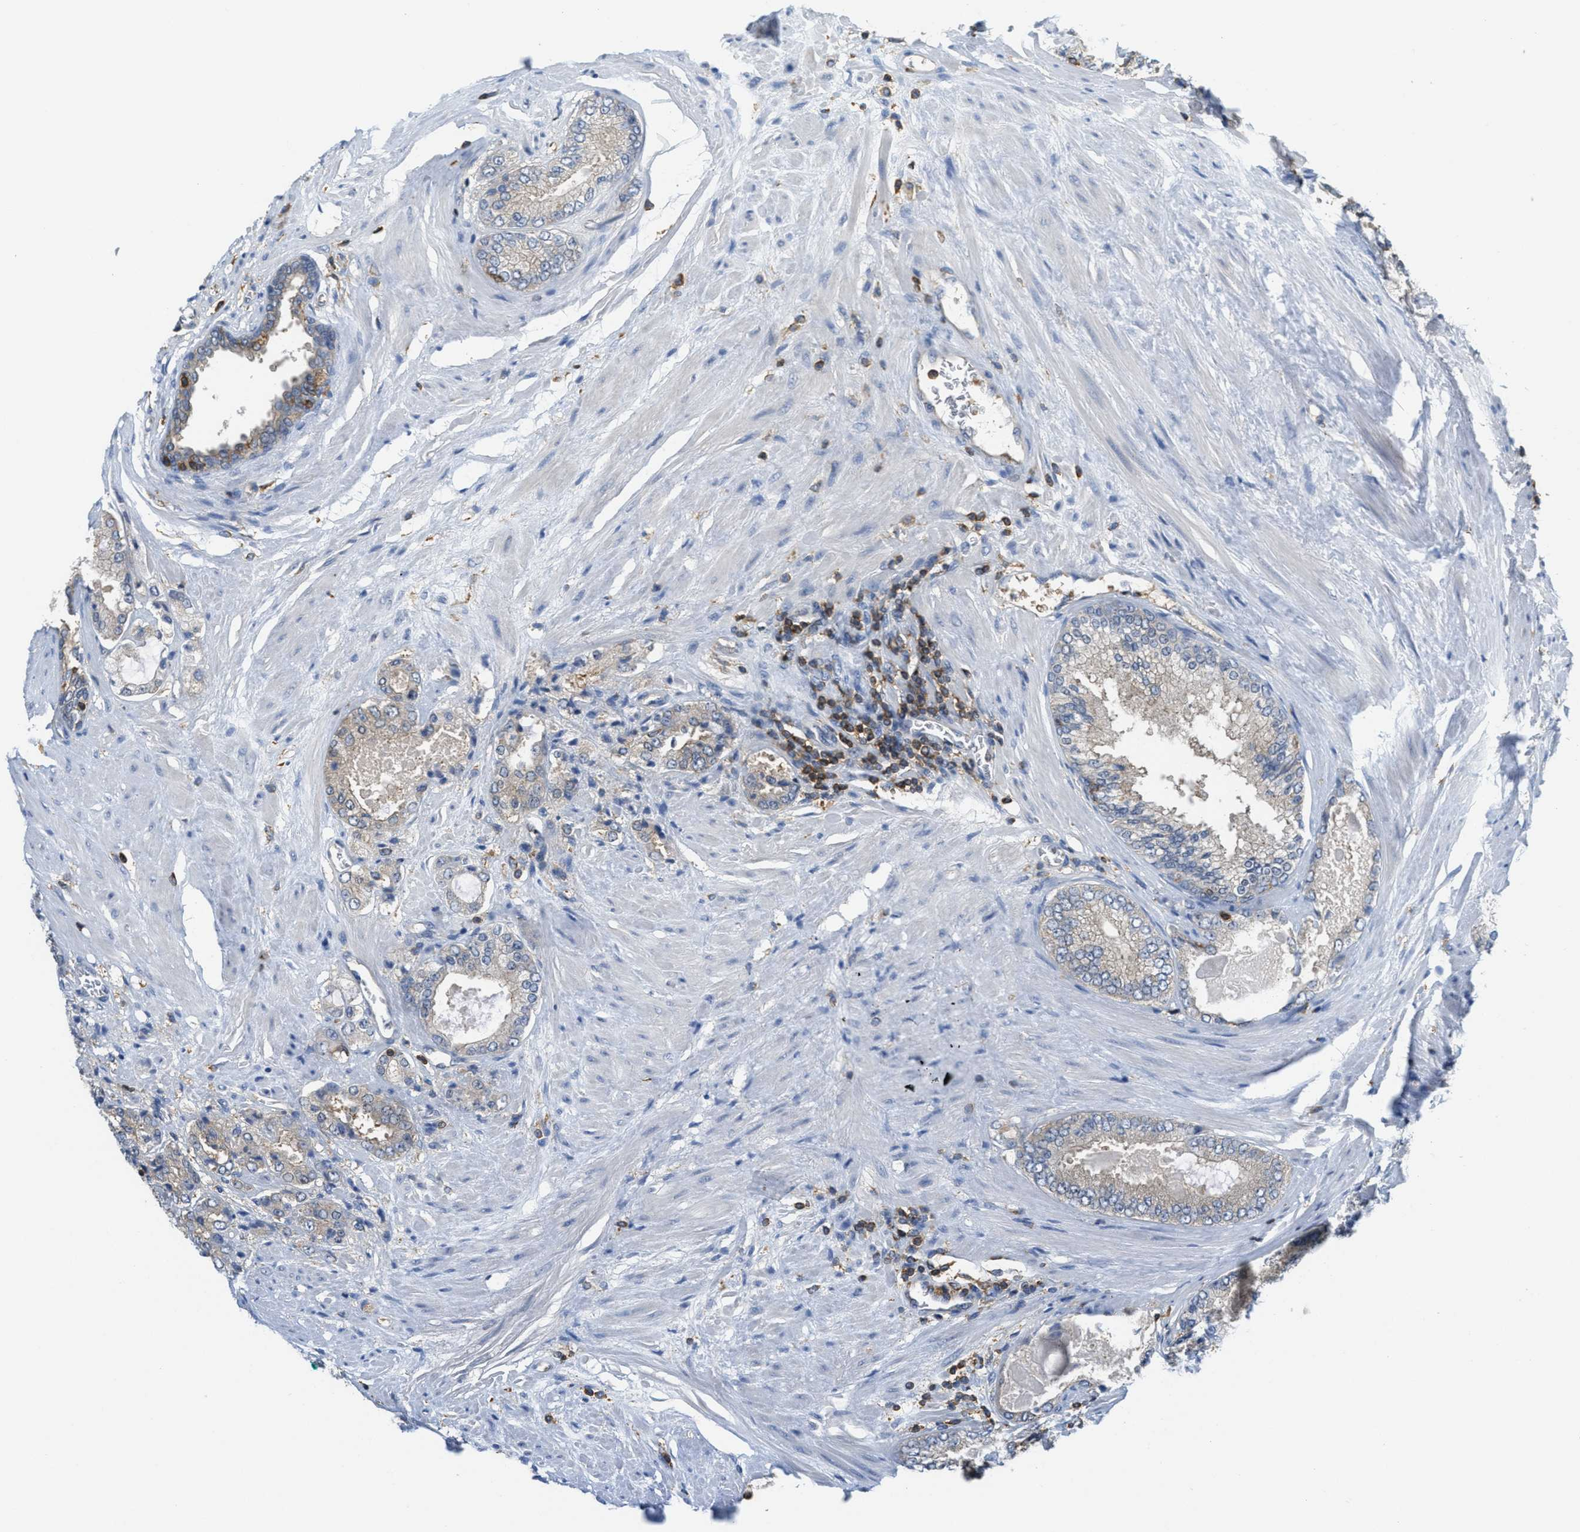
{"staining": {"intensity": "weak", "quantity": "<25%", "location": "cytoplasmic/membranous"}, "tissue": "prostate cancer", "cell_type": "Tumor cells", "image_type": "cancer", "snomed": [{"axis": "morphology", "description": "Adenocarcinoma, High grade"}, {"axis": "topography", "description": "Prostate"}], "caption": "The IHC photomicrograph has no significant staining in tumor cells of high-grade adenocarcinoma (prostate) tissue.", "gene": "GRIK2", "patient": {"sex": "male", "age": 65}}